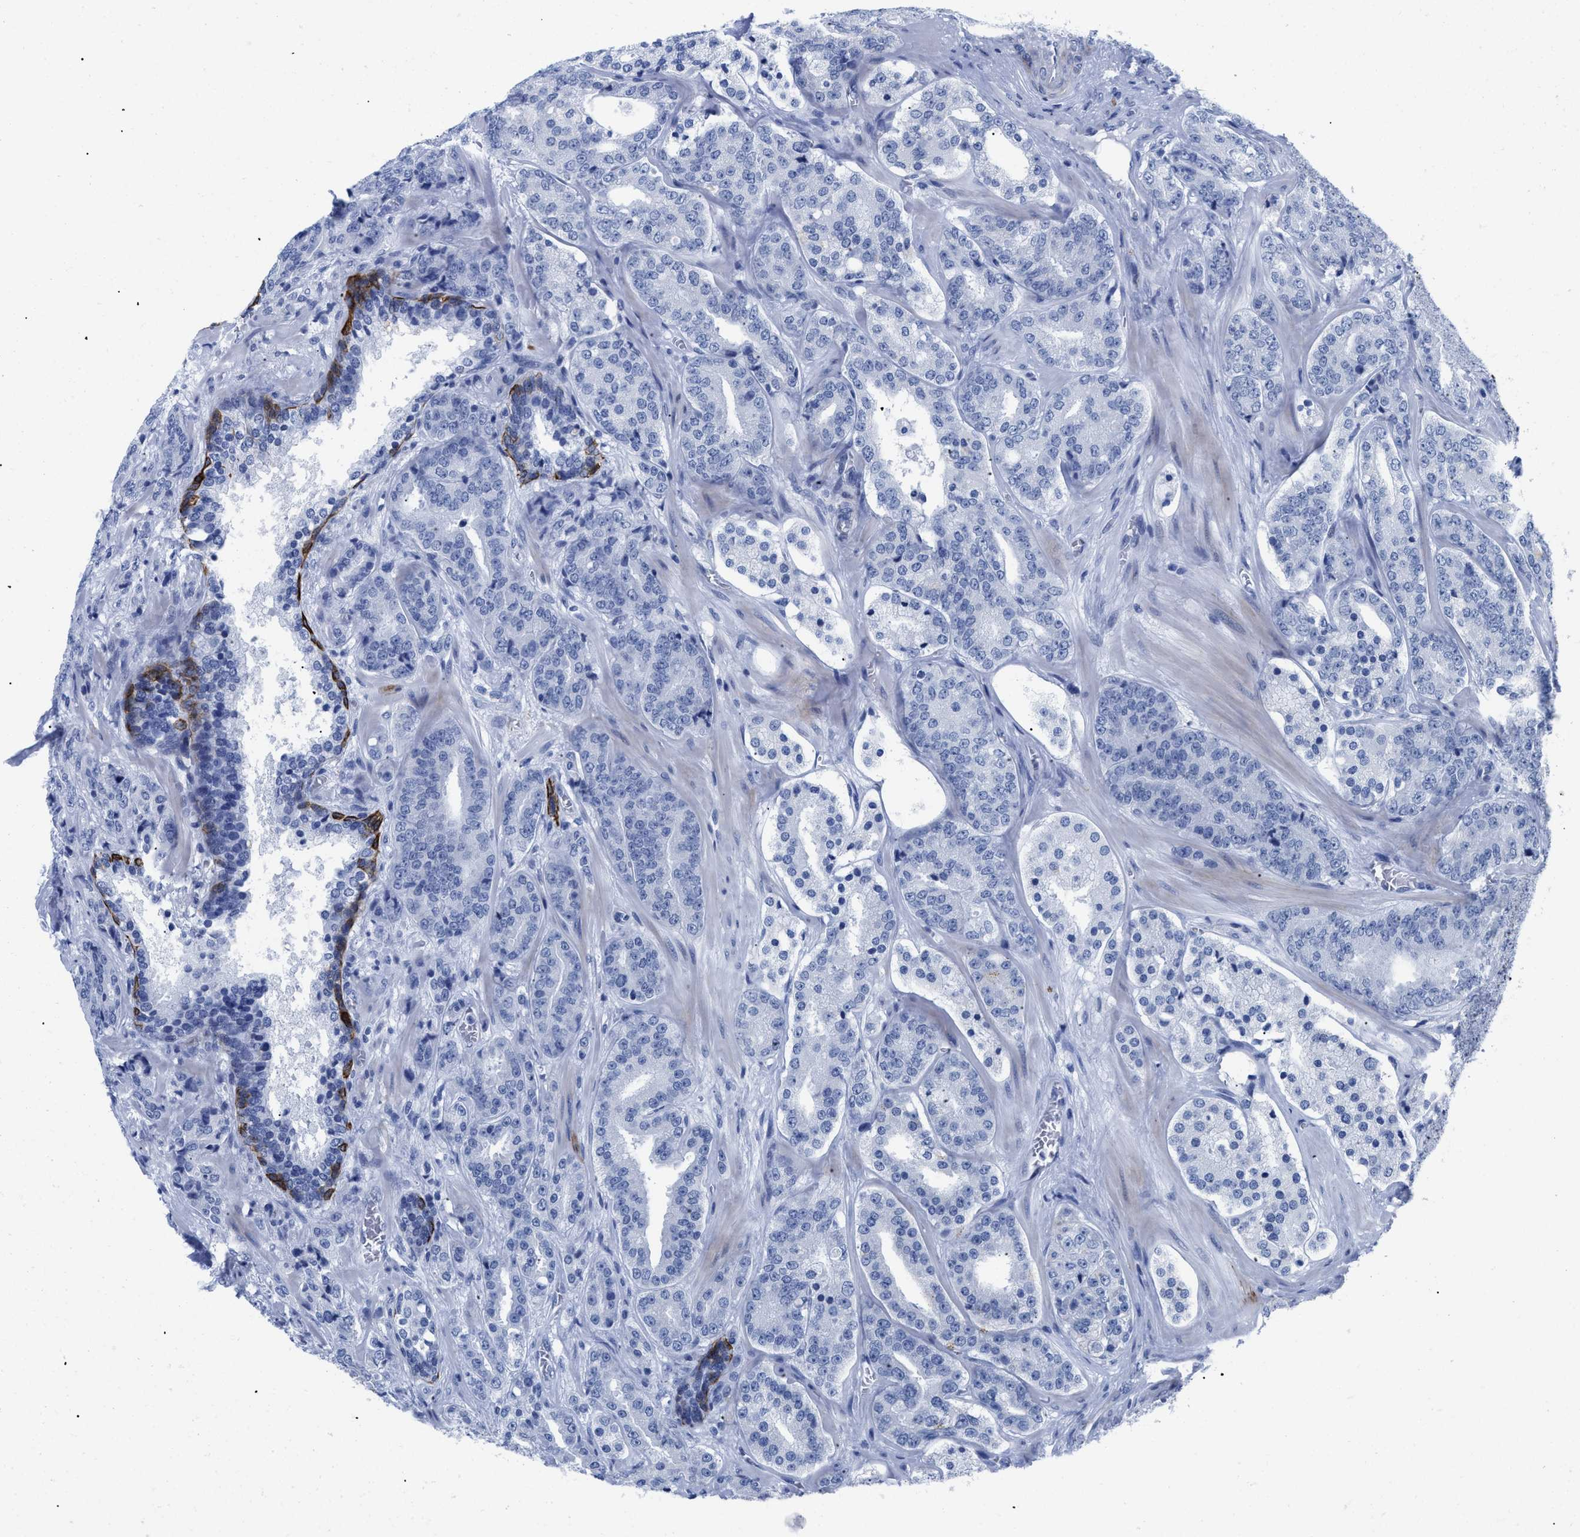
{"staining": {"intensity": "negative", "quantity": "none", "location": "none"}, "tissue": "prostate cancer", "cell_type": "Tumor cells", "image_type": "cancer", "snomed": [{"axis": "morphology", "description": "Adenocarcinoma, High grade"}, {"axis": "topography", "description": "Prostate"}], "caption": "Immunohistochemistry (IHC) photomicrograph of prostate adenocarcinoma (high-grade) stained for a protein (brown), which shows no positivity in tumor cells.", "gene": "DUSP26", "patient": {"sex": "male", "age": 60}}